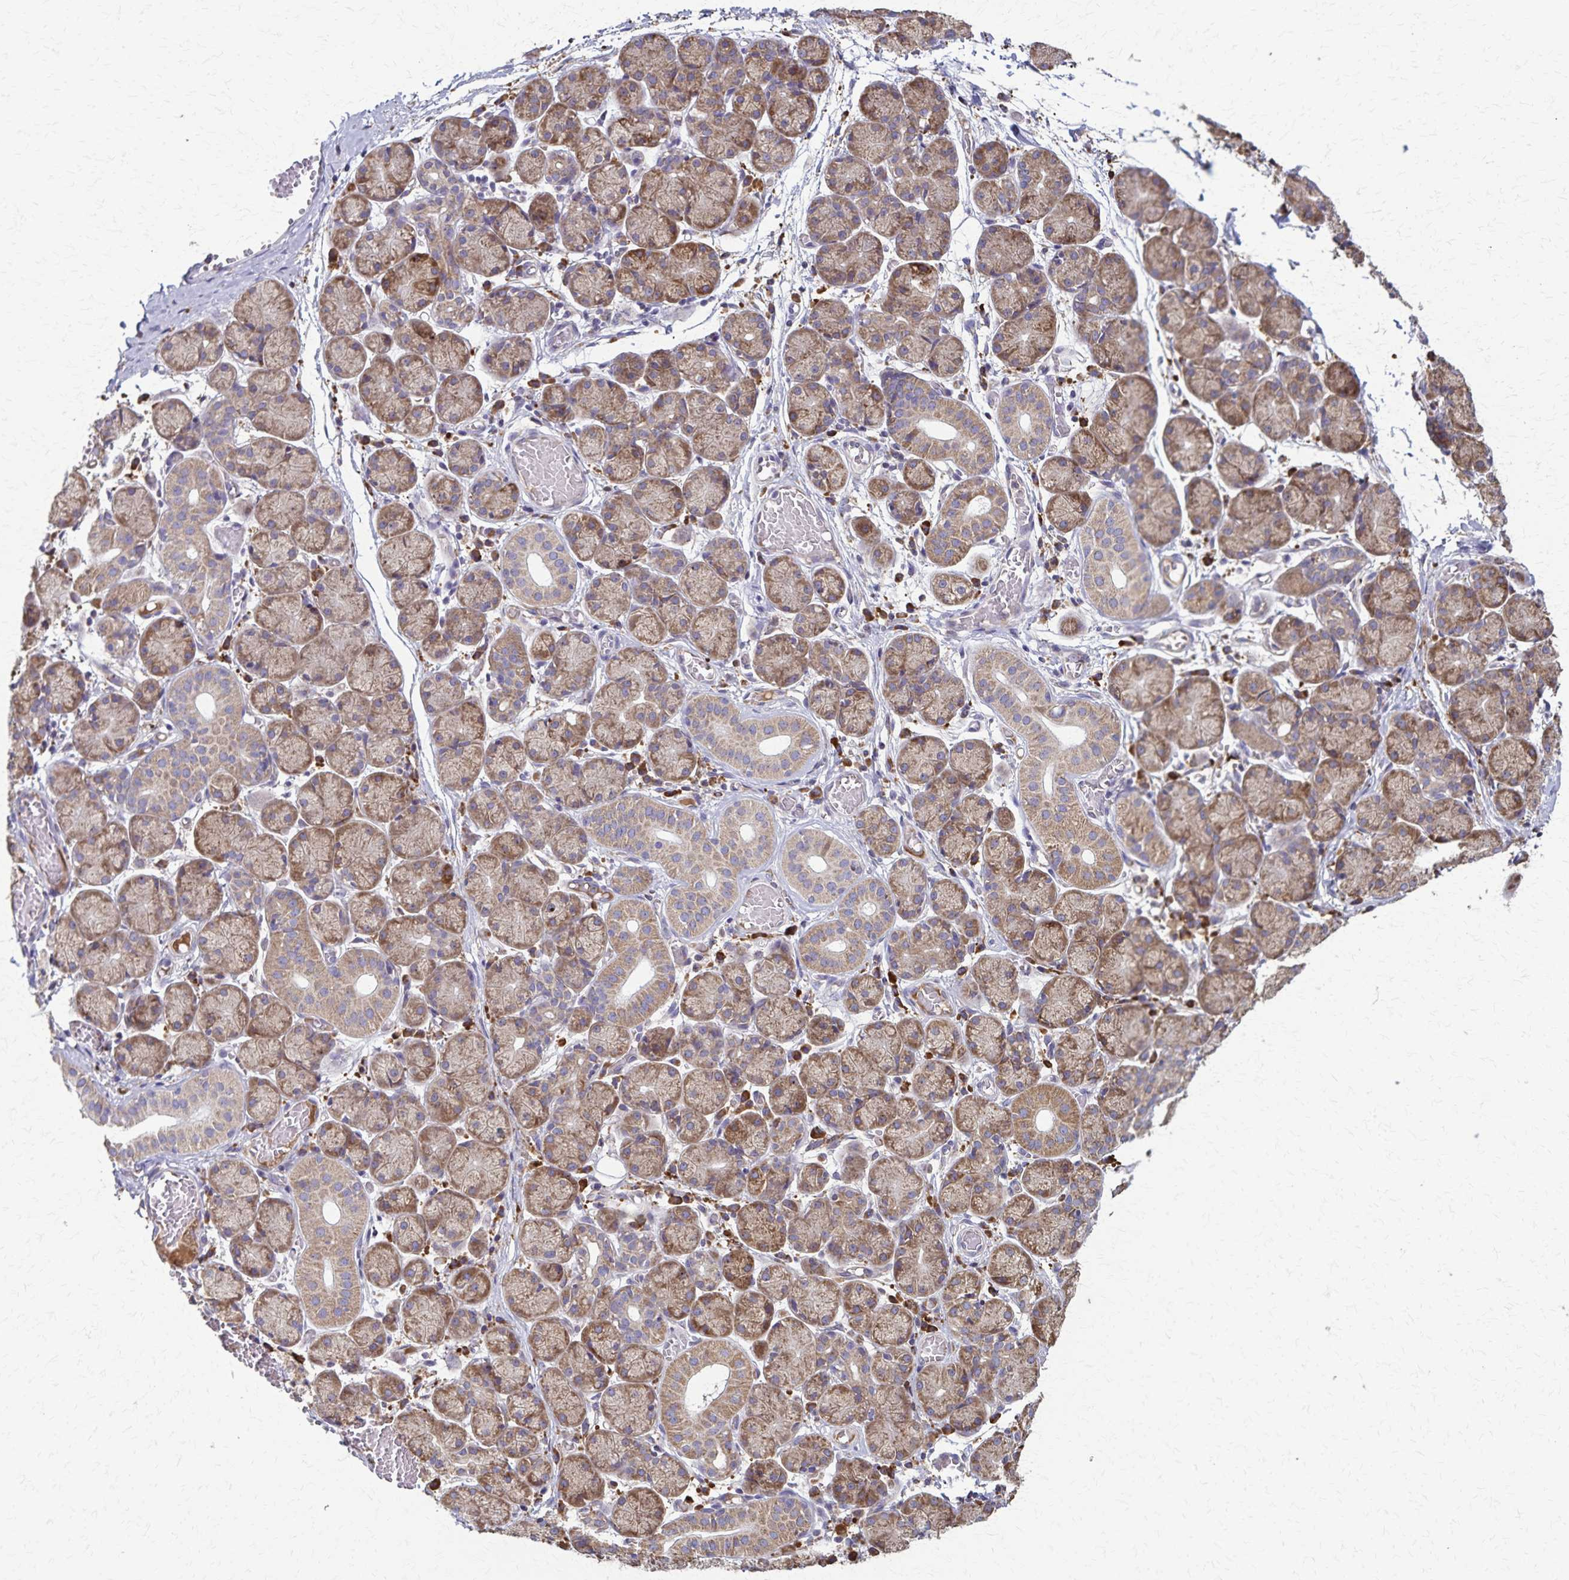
{"staining": {"intensity": "moderate", "quantity": ">75%", "location": "cytoplasmic/membranous"}, "tissue": "salivary gland", "cell_type": "Glandular cells", "image_type": "normal", "snomed": [{"axis": "morphology", "description": "Normal tissue, NOS"}, {"axis": "topography", "description": "Salivary gland"}], "caption": "This histopathology image displays IHC staining of normal salivary gland, with medium moderate cytoplasmic/membranous staining in approximately >75% of glandular cells.", "gene": "RNF10", "patient": {"sex": "female", "age": 24}}